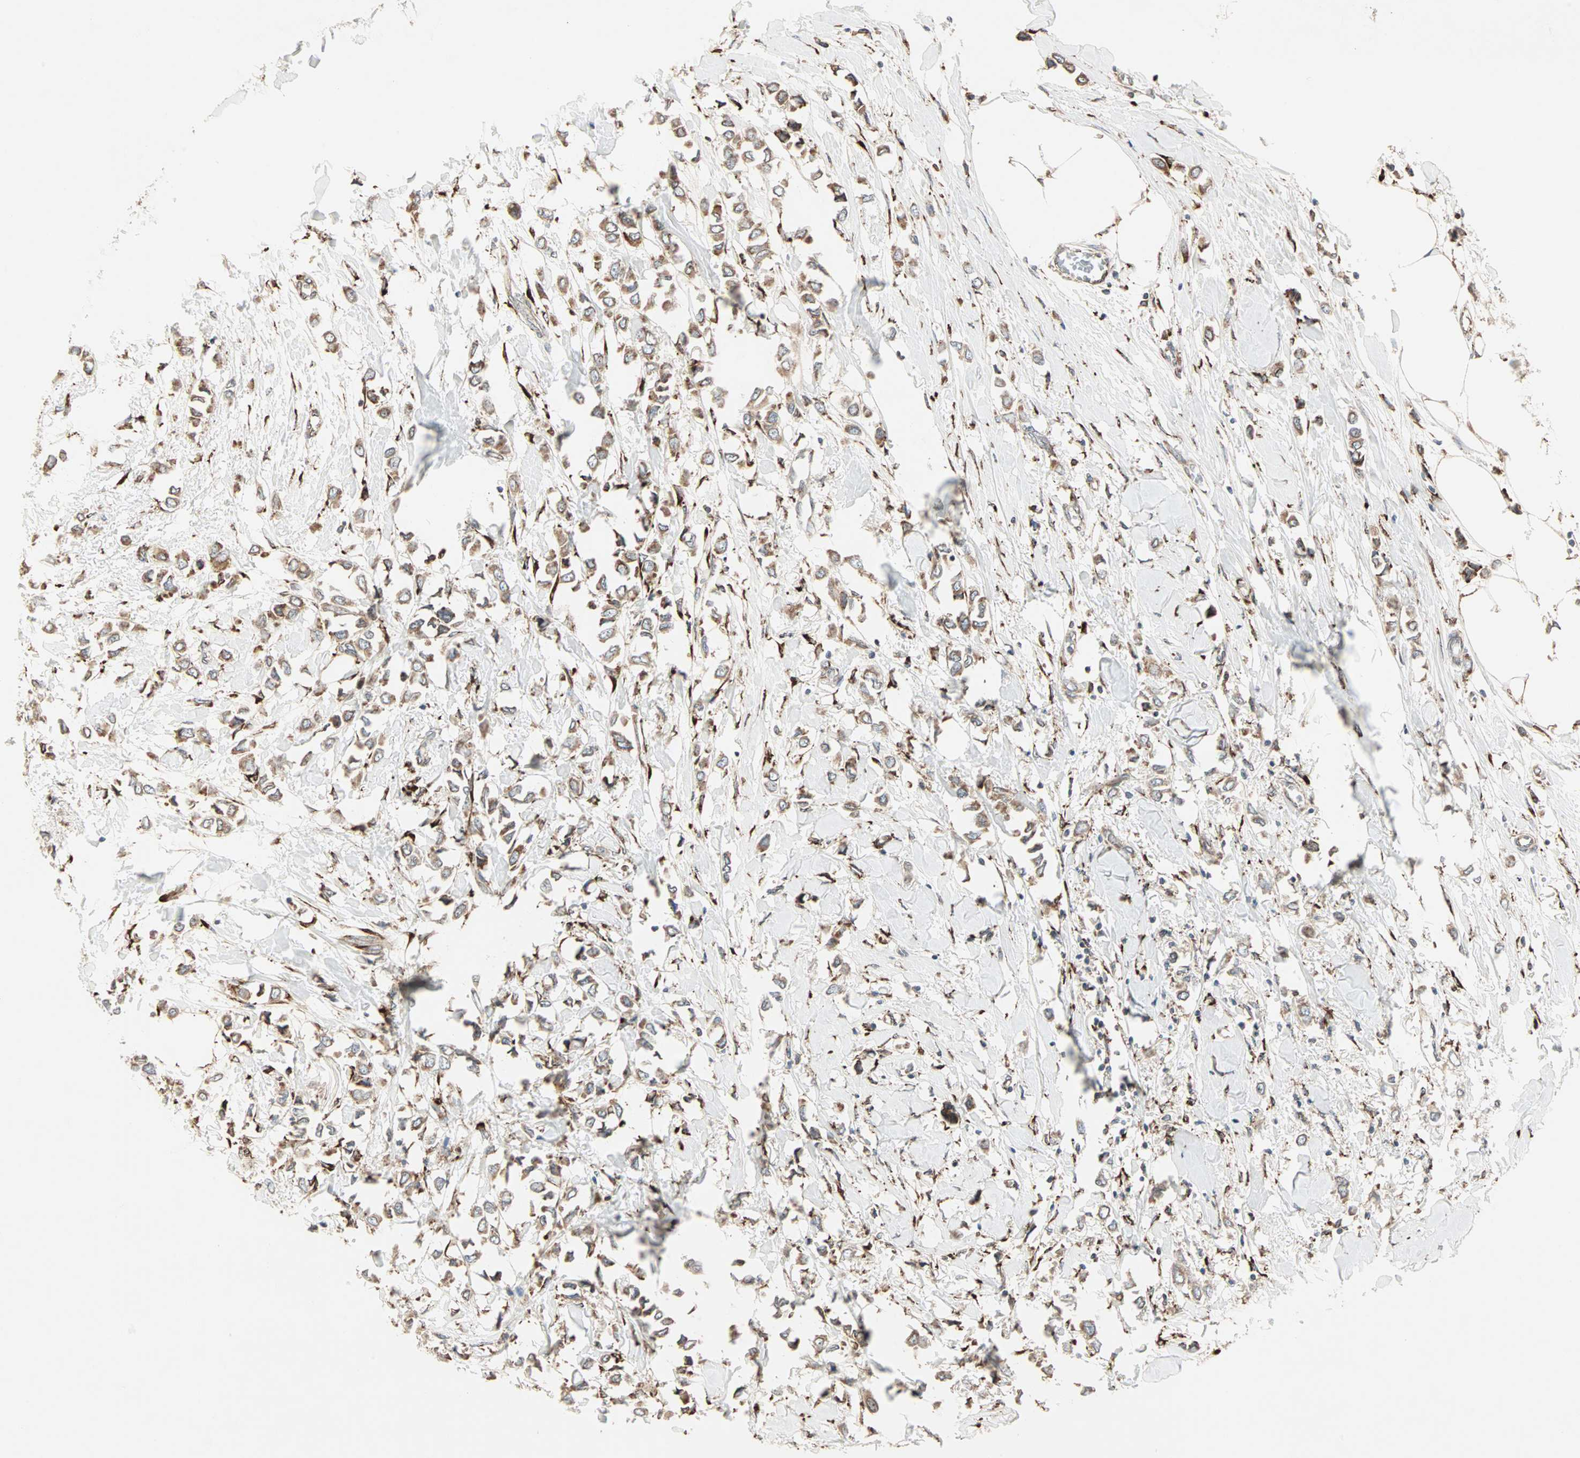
{"staining": {"intensity": "moderate", "quantity": ">75%", "location": "cytoplasmic/membranous"}, "tissue": "breast cancer", "cell_type": "Tumor cells", "image_type": "cancer", "snomed": [{"axis": "morphology", "description": "Lobular carcinoma"}, {"axis": "topography", "description": "Breast"}], "caption": "Moderate cytoplasmic/membranous protein positivity is appreciated in approximately >75% of tumor cells in breast cancer (lobular carcinoma). (Brightfield microscopy of DAB IHC at high magnification).", "gene": "H6PD", "patient": {"sex": "female", "age": 51}}